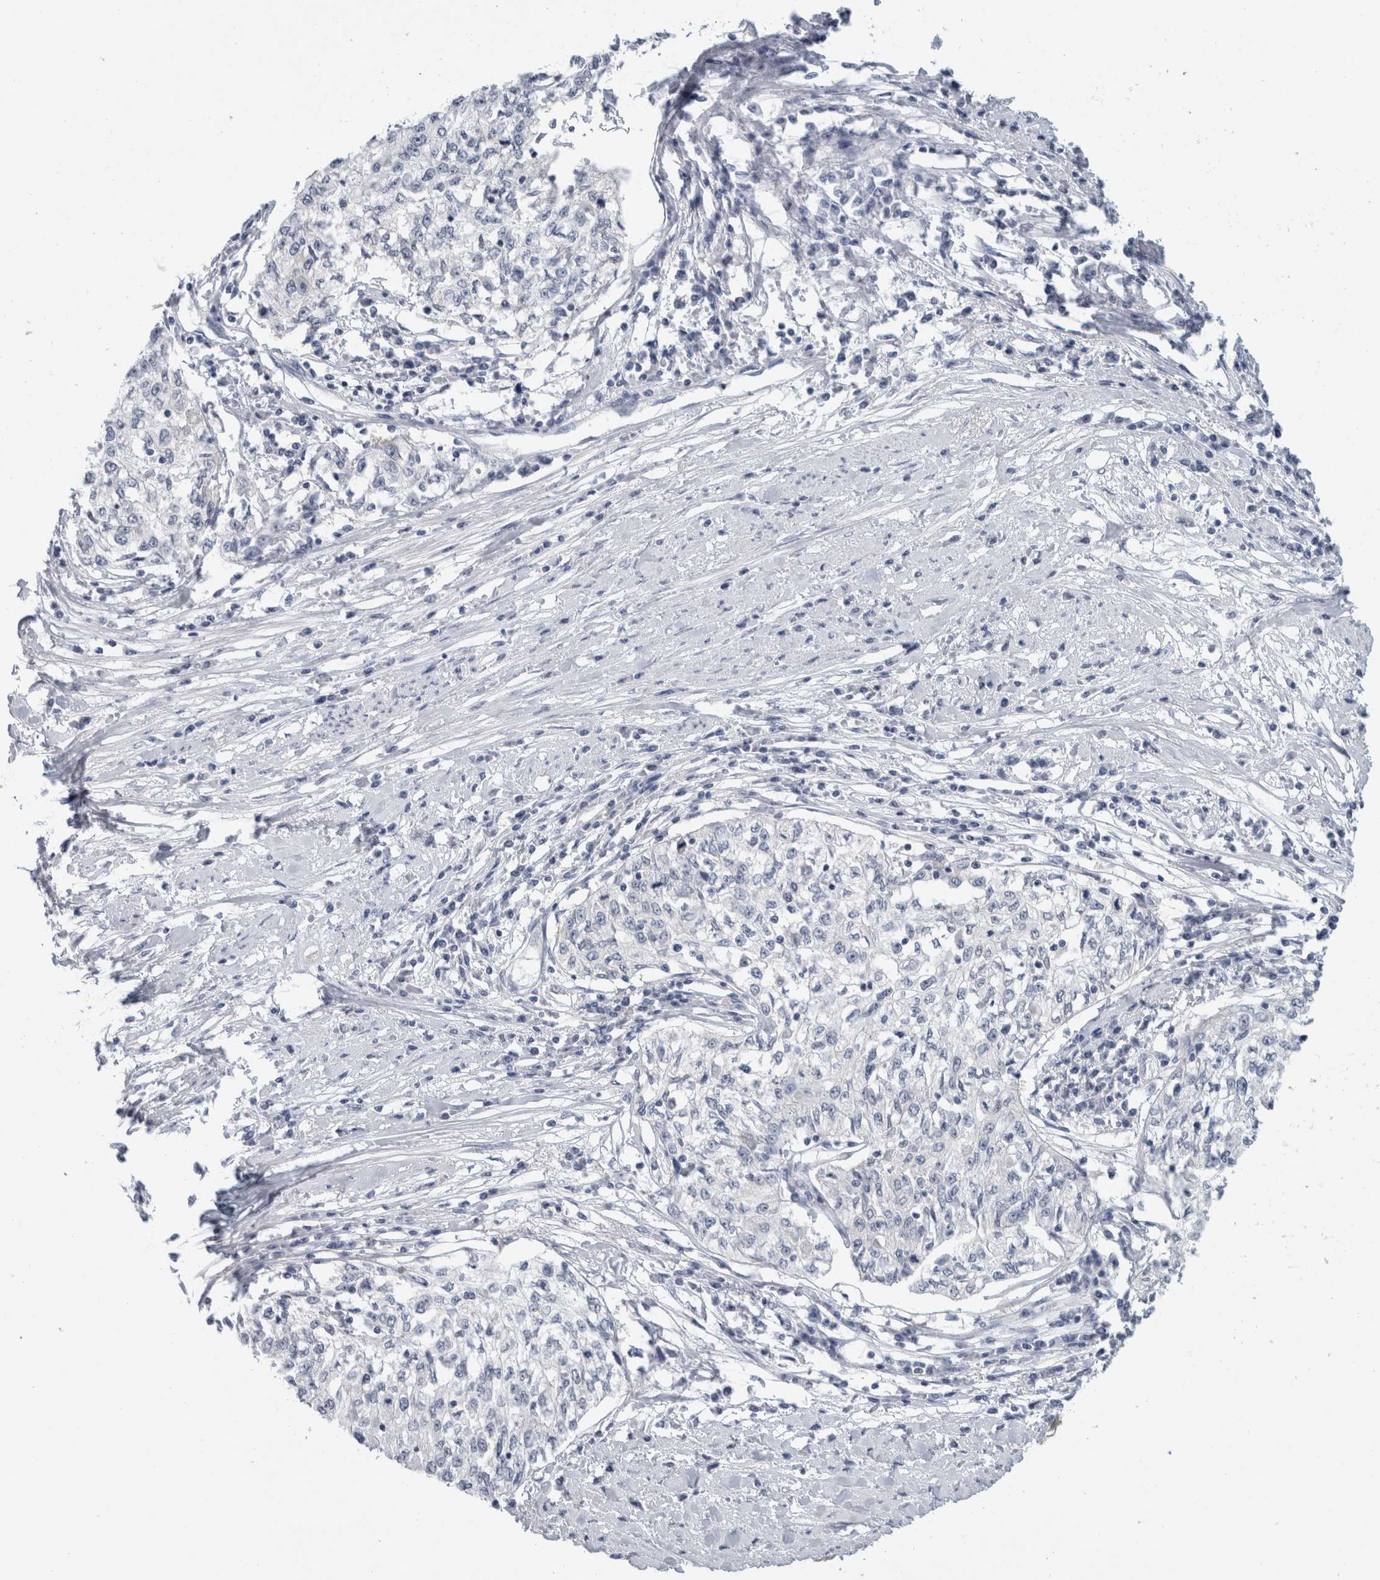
{"staining": {"intensity": "negative", "quantity": "none", "location": "none"}, "tissue": "cervical cancer", "cell_type": "Tumor cells", "image_type": "cancer", "snomed": [{"axis": "morphology", "description": "Squamous cell carcinoma, NOS"}, {"axis": "topography", "description": "Cervix"}], "caption": "Histopathology image shows no significant protein staining in tumor cells of cervical squamous cell carcinoma.", "gene": "CASP6", "patient": {"sex": "female", "age": 57}}